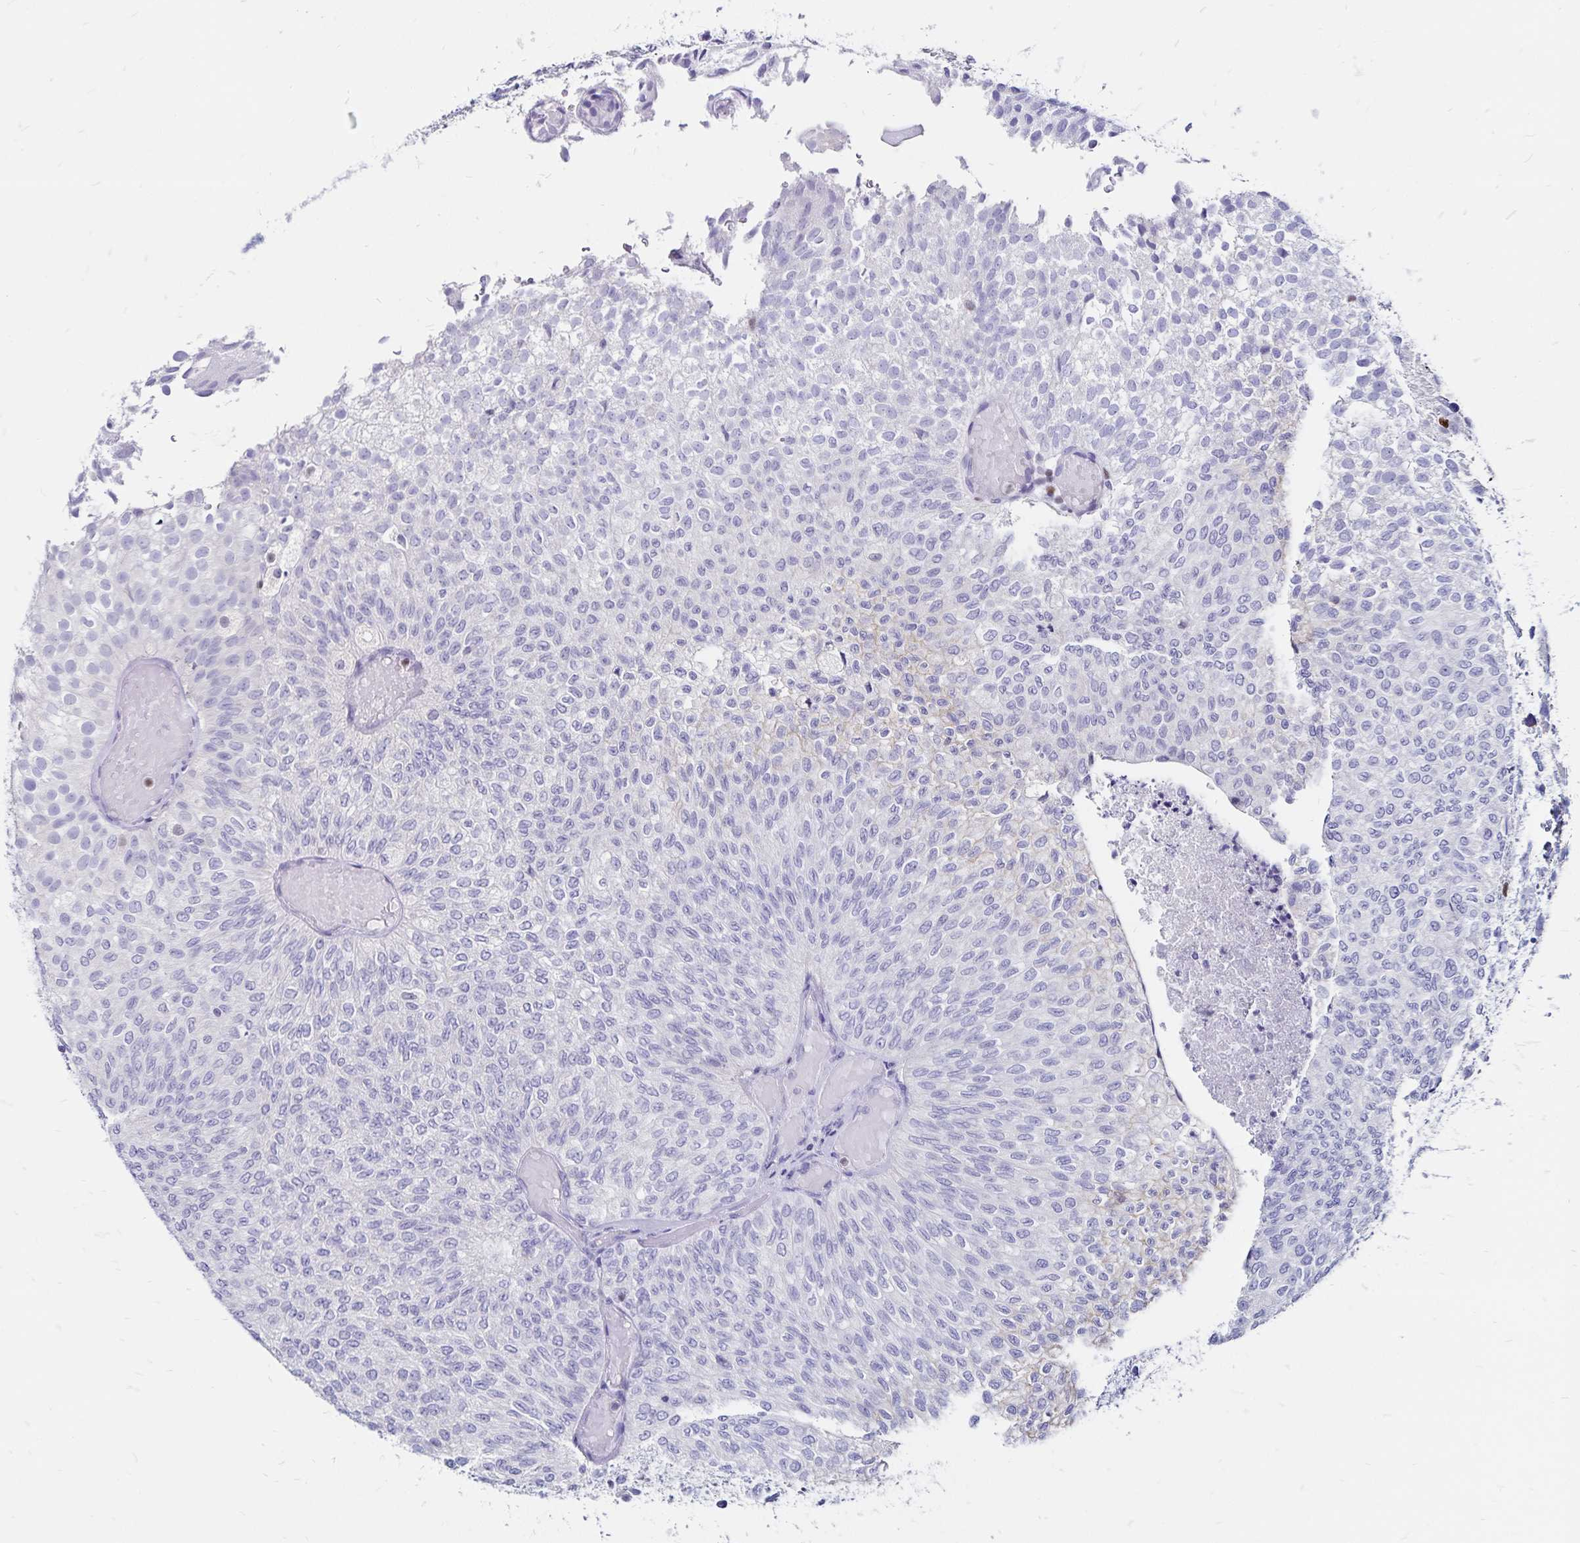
{"staining": {"intensity": "negative", "quantity": "none", "location": "none"}, "tissue": "urothelial cancer", "cell_type": "Tumor cells", "image_type": "cancer", "snomed": [{"axis": "morphology", "description": "Urothelial carcinoma, Low grade"}, {"axis": "topography", "description": "Urinary bladder"}], "caption": "Immunohistochemical staining of human urothelial carcinoma (low-grade) exhibits no significant expression in tumor cells. (DAB (3,3'-diaminobenzidine) immunohistochemistry (IHC), high magnification).", "gene": "IKZF1", "patient": {"sex": "male", "age": 78}}